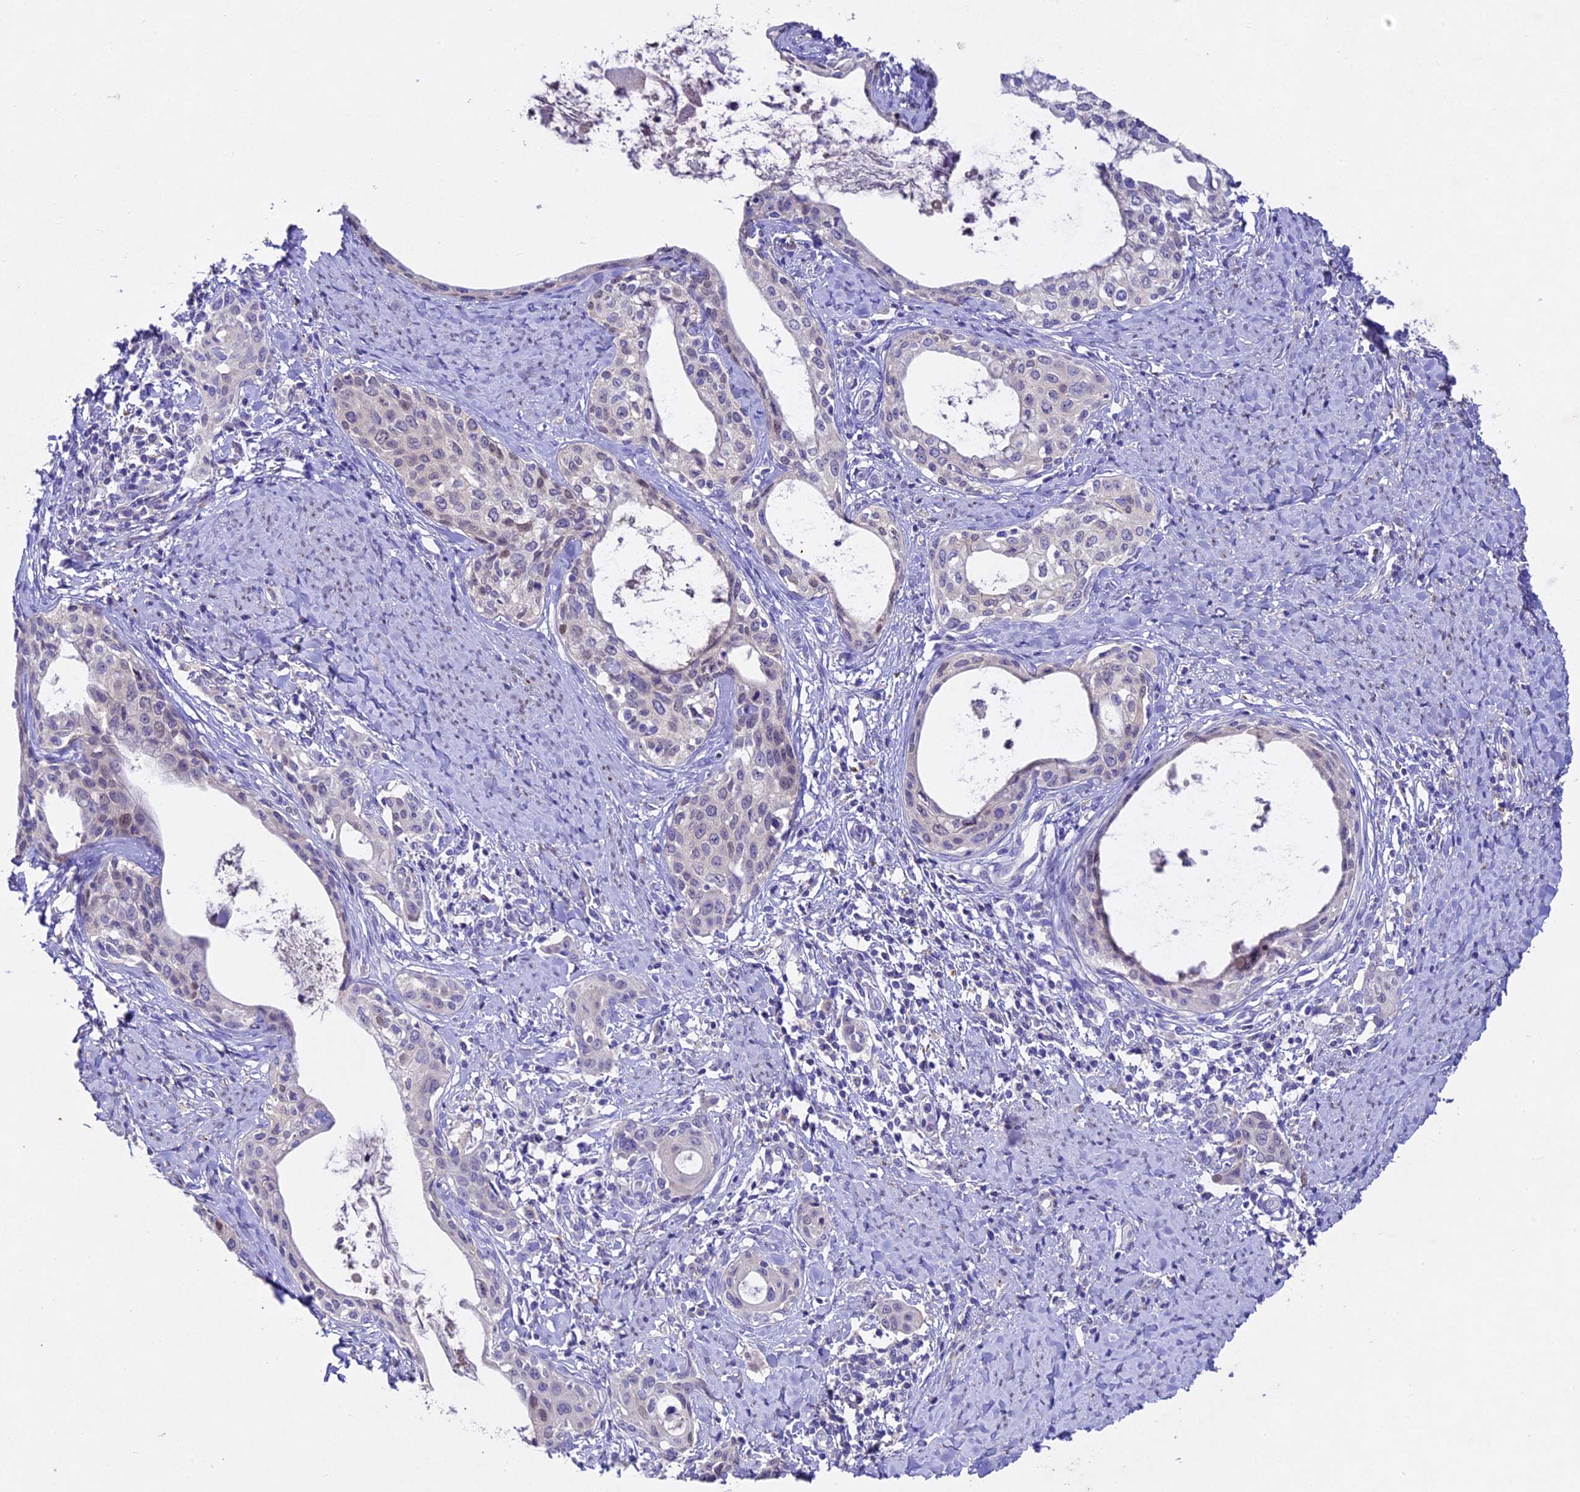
{"staining": {"intensity": "negative", "quantity": "none", "location": "none"}, "tissue": "cervical cancer", "cell_type": "Tumor cells", "image_type": "cancer", "snomed": [{"axis": "morphology", "description": "Squamous cell carcinoma, NOS"}, {"axis": "morphology", "description": "Adenocarcinoma, NOS"}, {"axis": "topography", "description": "Cervix"}], "caption": "IHC micrograph of neoplastic tissue: cervical cancer stained with DAB (3,3'-diaminobenzidine) demonstrates no significant protein expression in tumor cells.", "gene": "TGDS", "patient": {"sex": "female", "age": 52}}